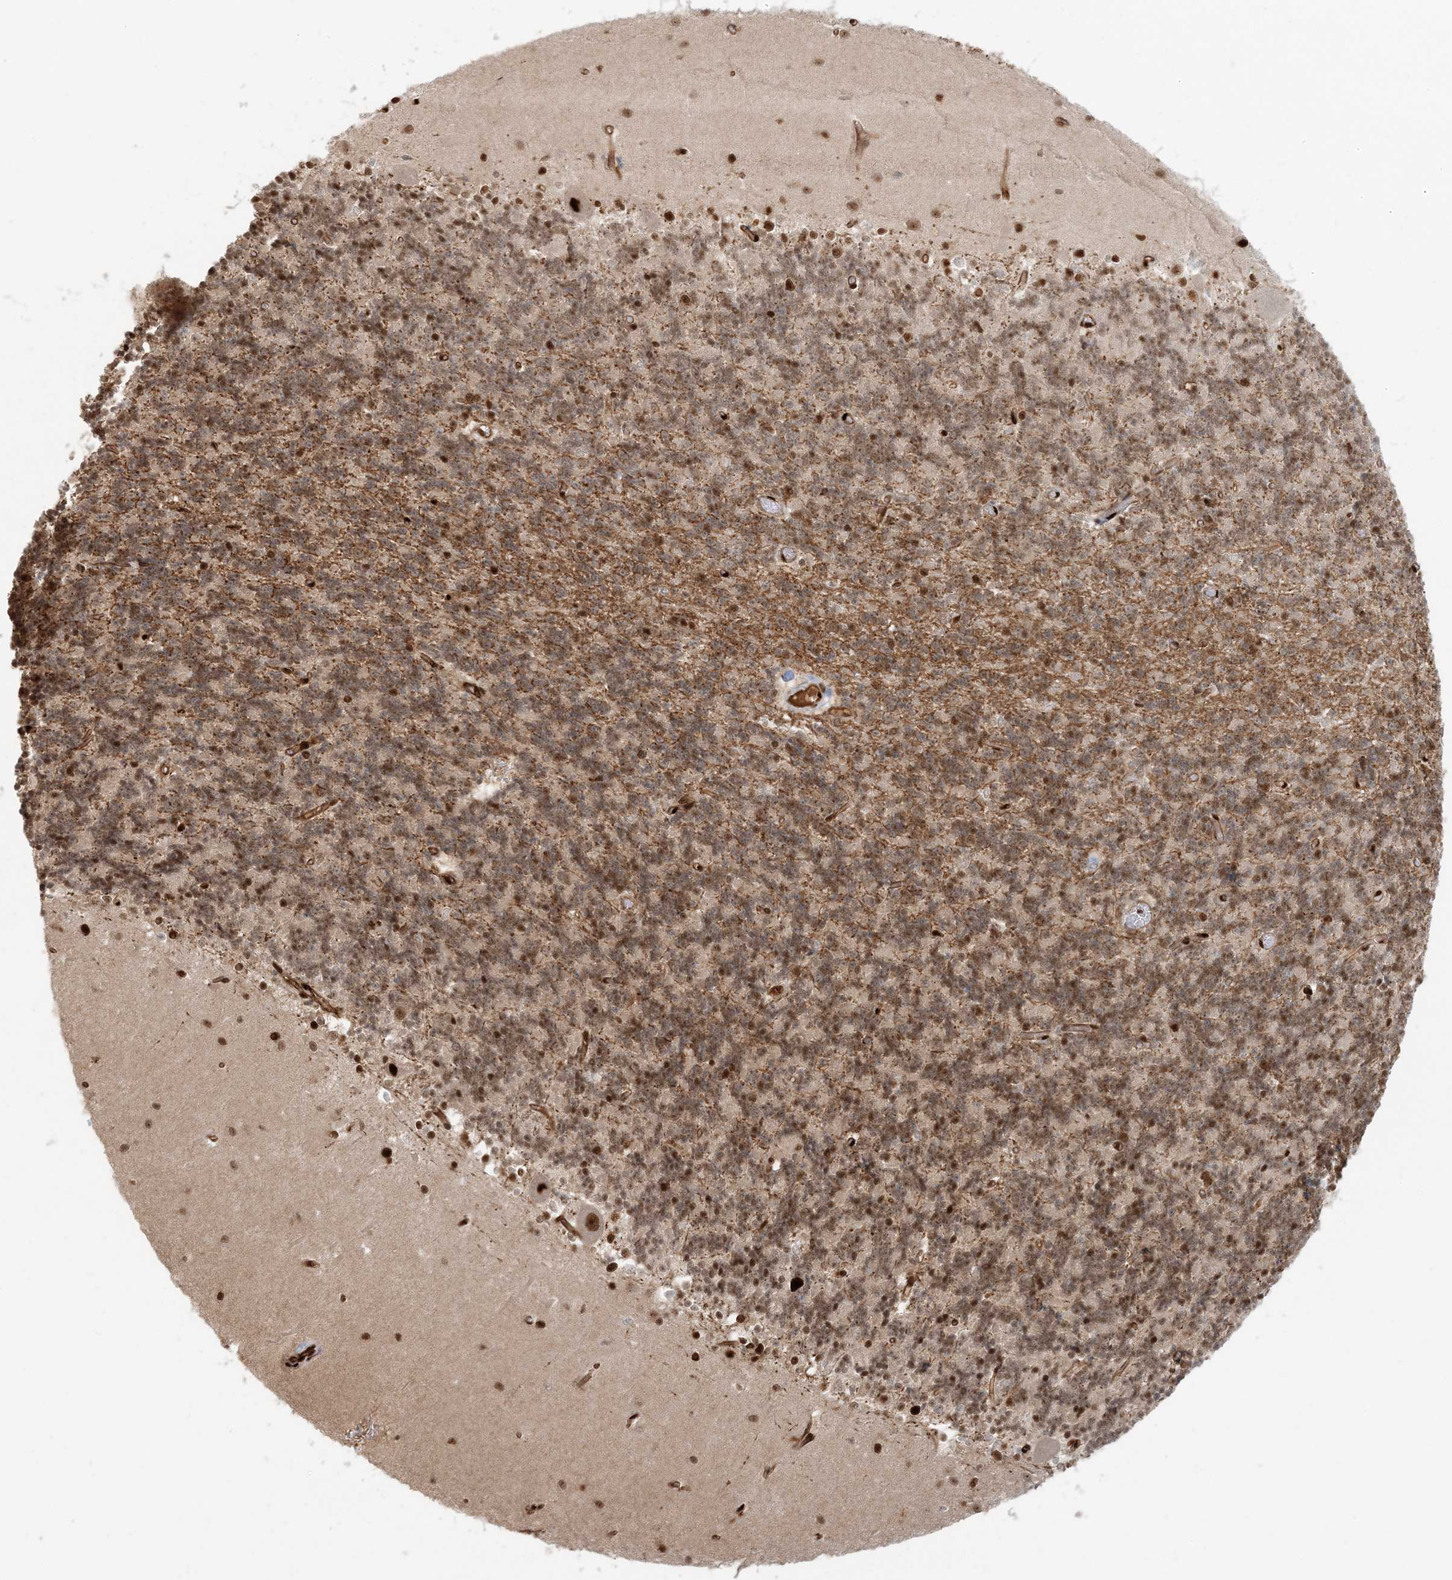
{"staining": {"intensity": "moderate", "quantity": ">75%", "location": "cytoplasmic/membranous,nuclear"}, "tissue": "cerebellum", "cell_type": "Cells in granular layer", "image_type": "normal", "snomed": [{"axis": "morphology", "description": "Normal tissue, NOS"}, {"axis": "topography", "description": "Cerebellum"}], "caption": "The immunohistochemical stain highlights moderate cytoplasmic/membranous,nuclear expression in cells in granular layer of unremarkable cerebellum. The staining is performed using DAB (3,3'-diaminobenzidine) brown chromogen to label protein expression. The nuclei are counter-stained blue using hematoxylin.", "gene": "CKS1B", "patient": {"sex": "male", "age": 37}}